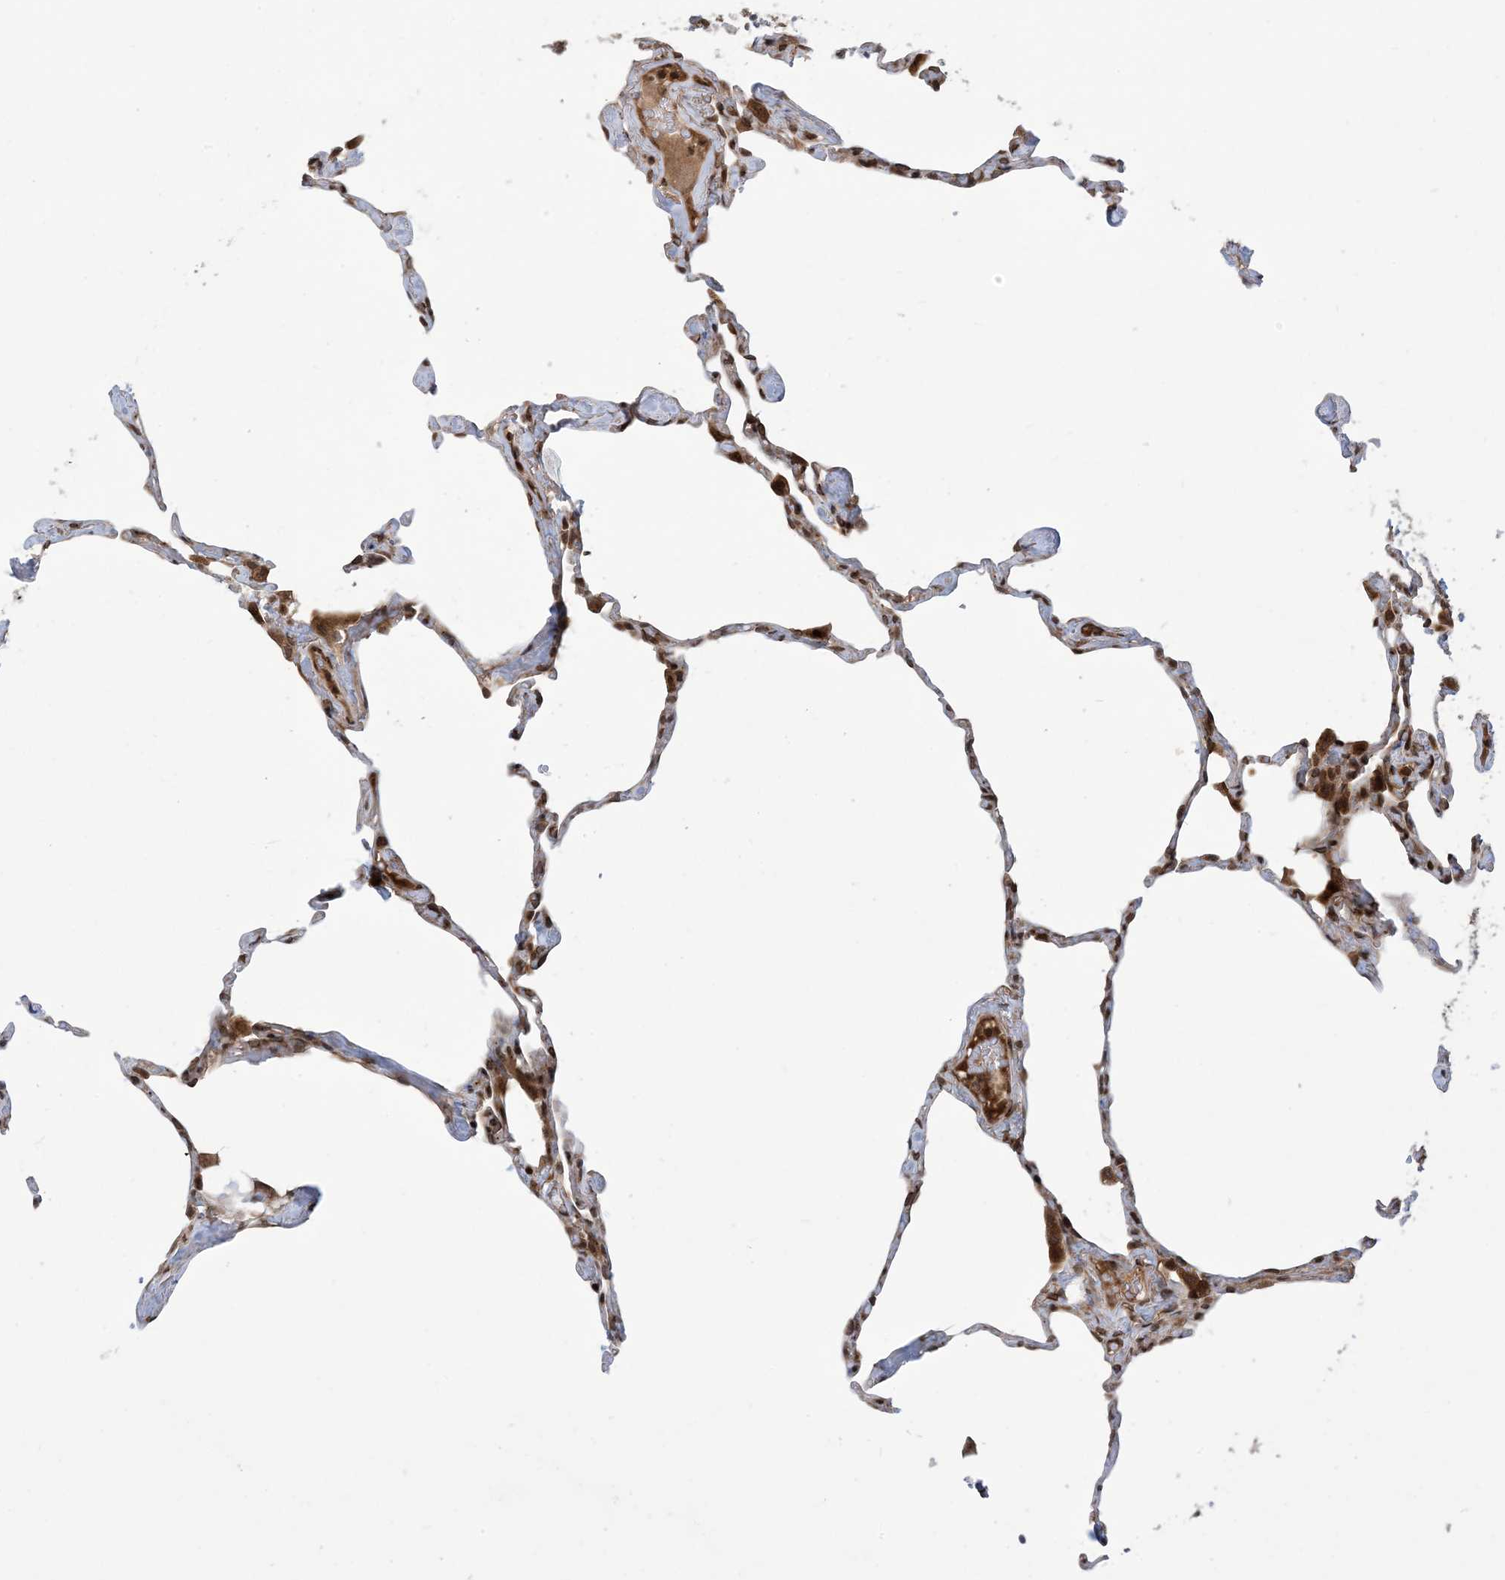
{"staining": {"intensity": "strong", "quantity": "25%-75%", "location": "cytoplasmic/membranous"}, "tissue": "lung", "cell_type": "Alveolar cells", "image_type": "normal", "snomed": [{"axis": "morphology", "description": "Normal tissue, NOS"}, {"axis": "topography", "description": "Lung"}], "caption": "IHC of unremarkable human lung shows high levels of strong cytoplasmic/membranous expression in about 25%-75% of alveolar cells.", "gene": "CASP4", "patient": {"sex": "male", "age": 65}}